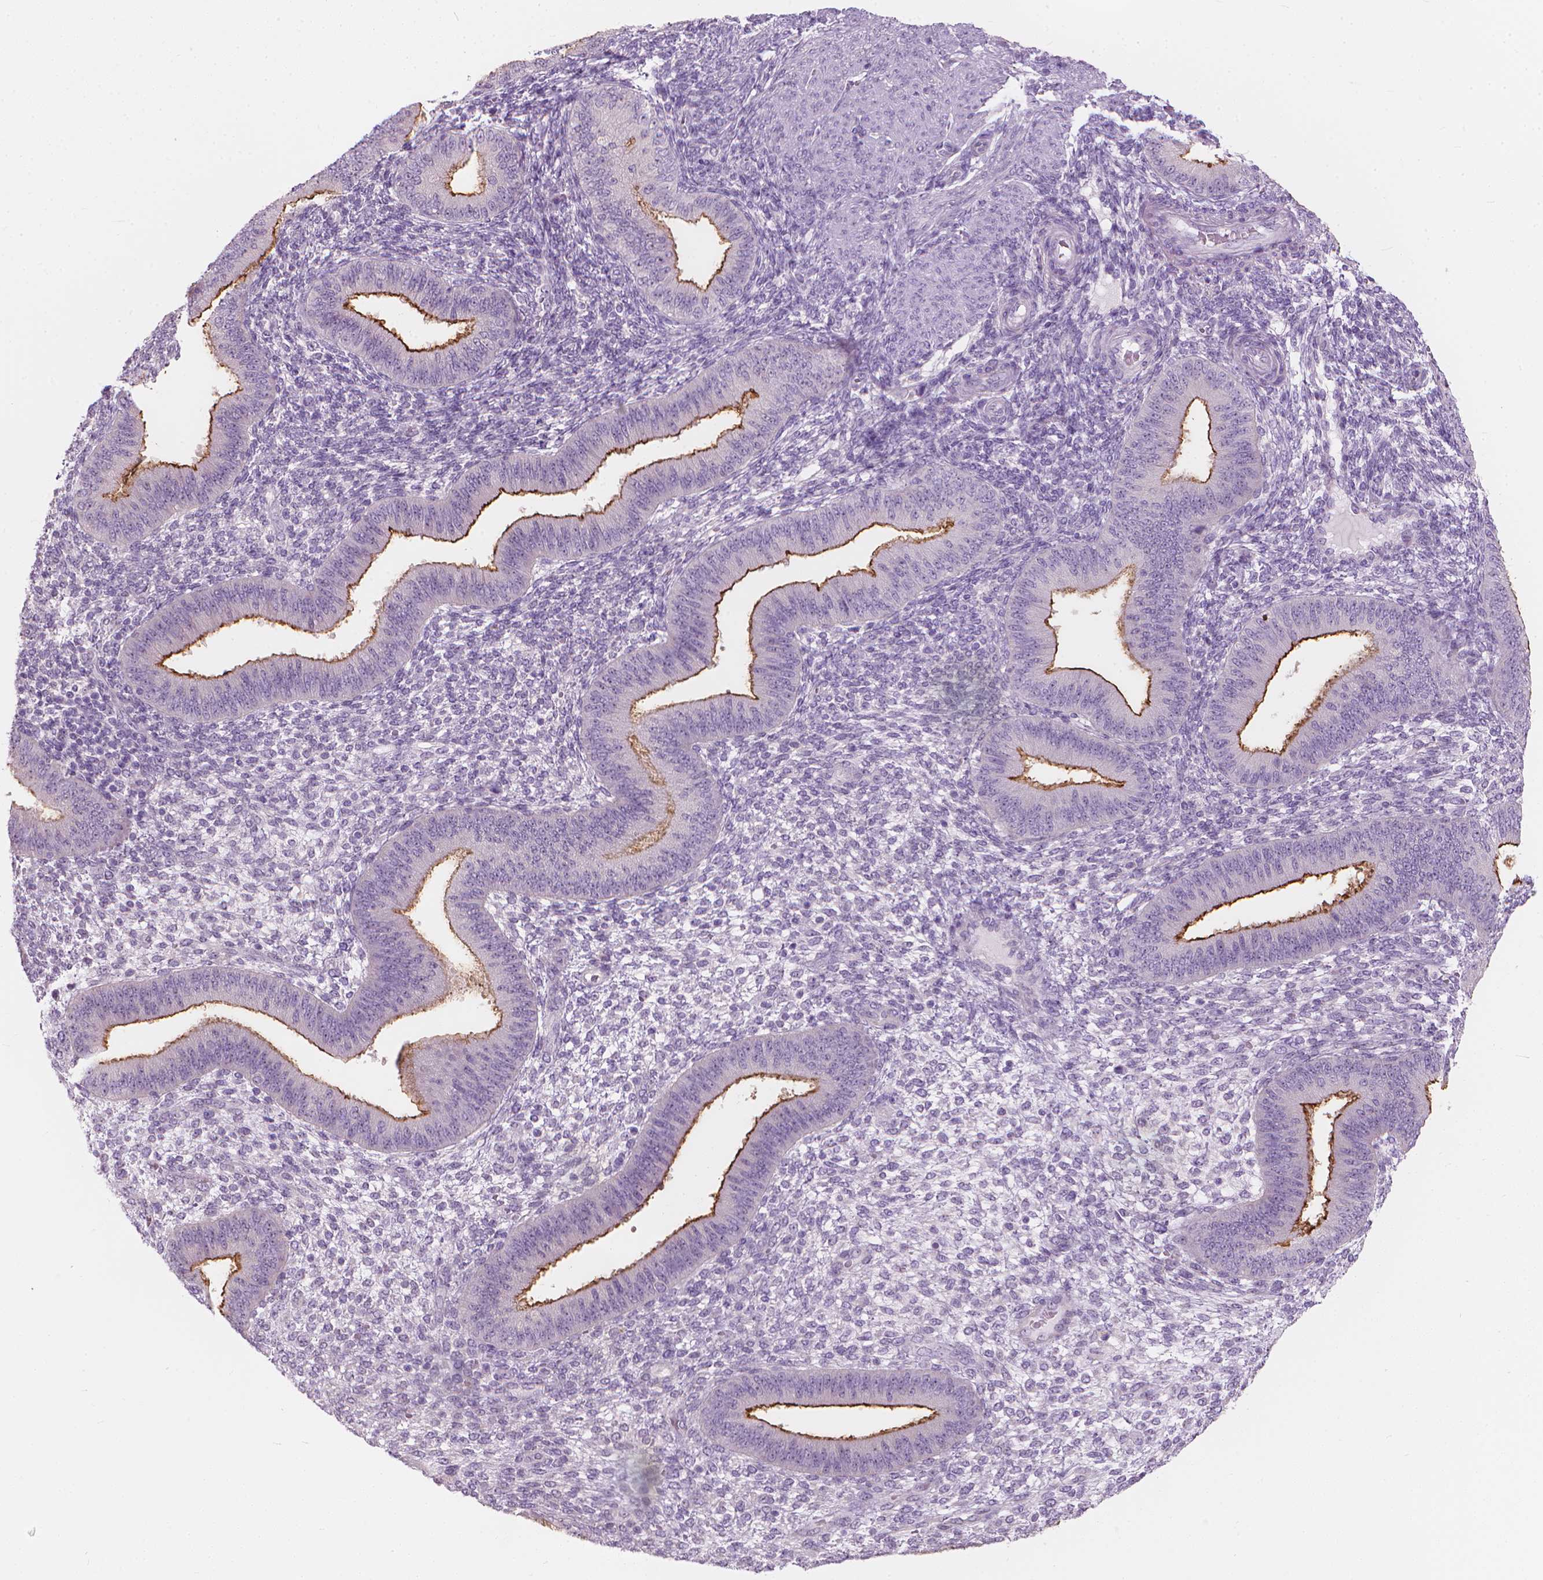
{"staining": {"intensity": "negative", "quantity": "none", "location": "none"}, "tissue": "endometrium", "cell_type": "Cells in endometrial stroma", "image_type": "normal", "snomed": [{"axis": "morphology", "description": "Normal tissue, NOS"}, {"axis": "topography", "description": "Endometrium"}], "caption": "Immunohistochemistry (IHC) histopathology image of normal endometrium stained for a protein (brown), which exhibits no expression in cells in endometrial stroma.", "gene": "GPRC5A", "patient": {"sex": "female", "age": 39}}